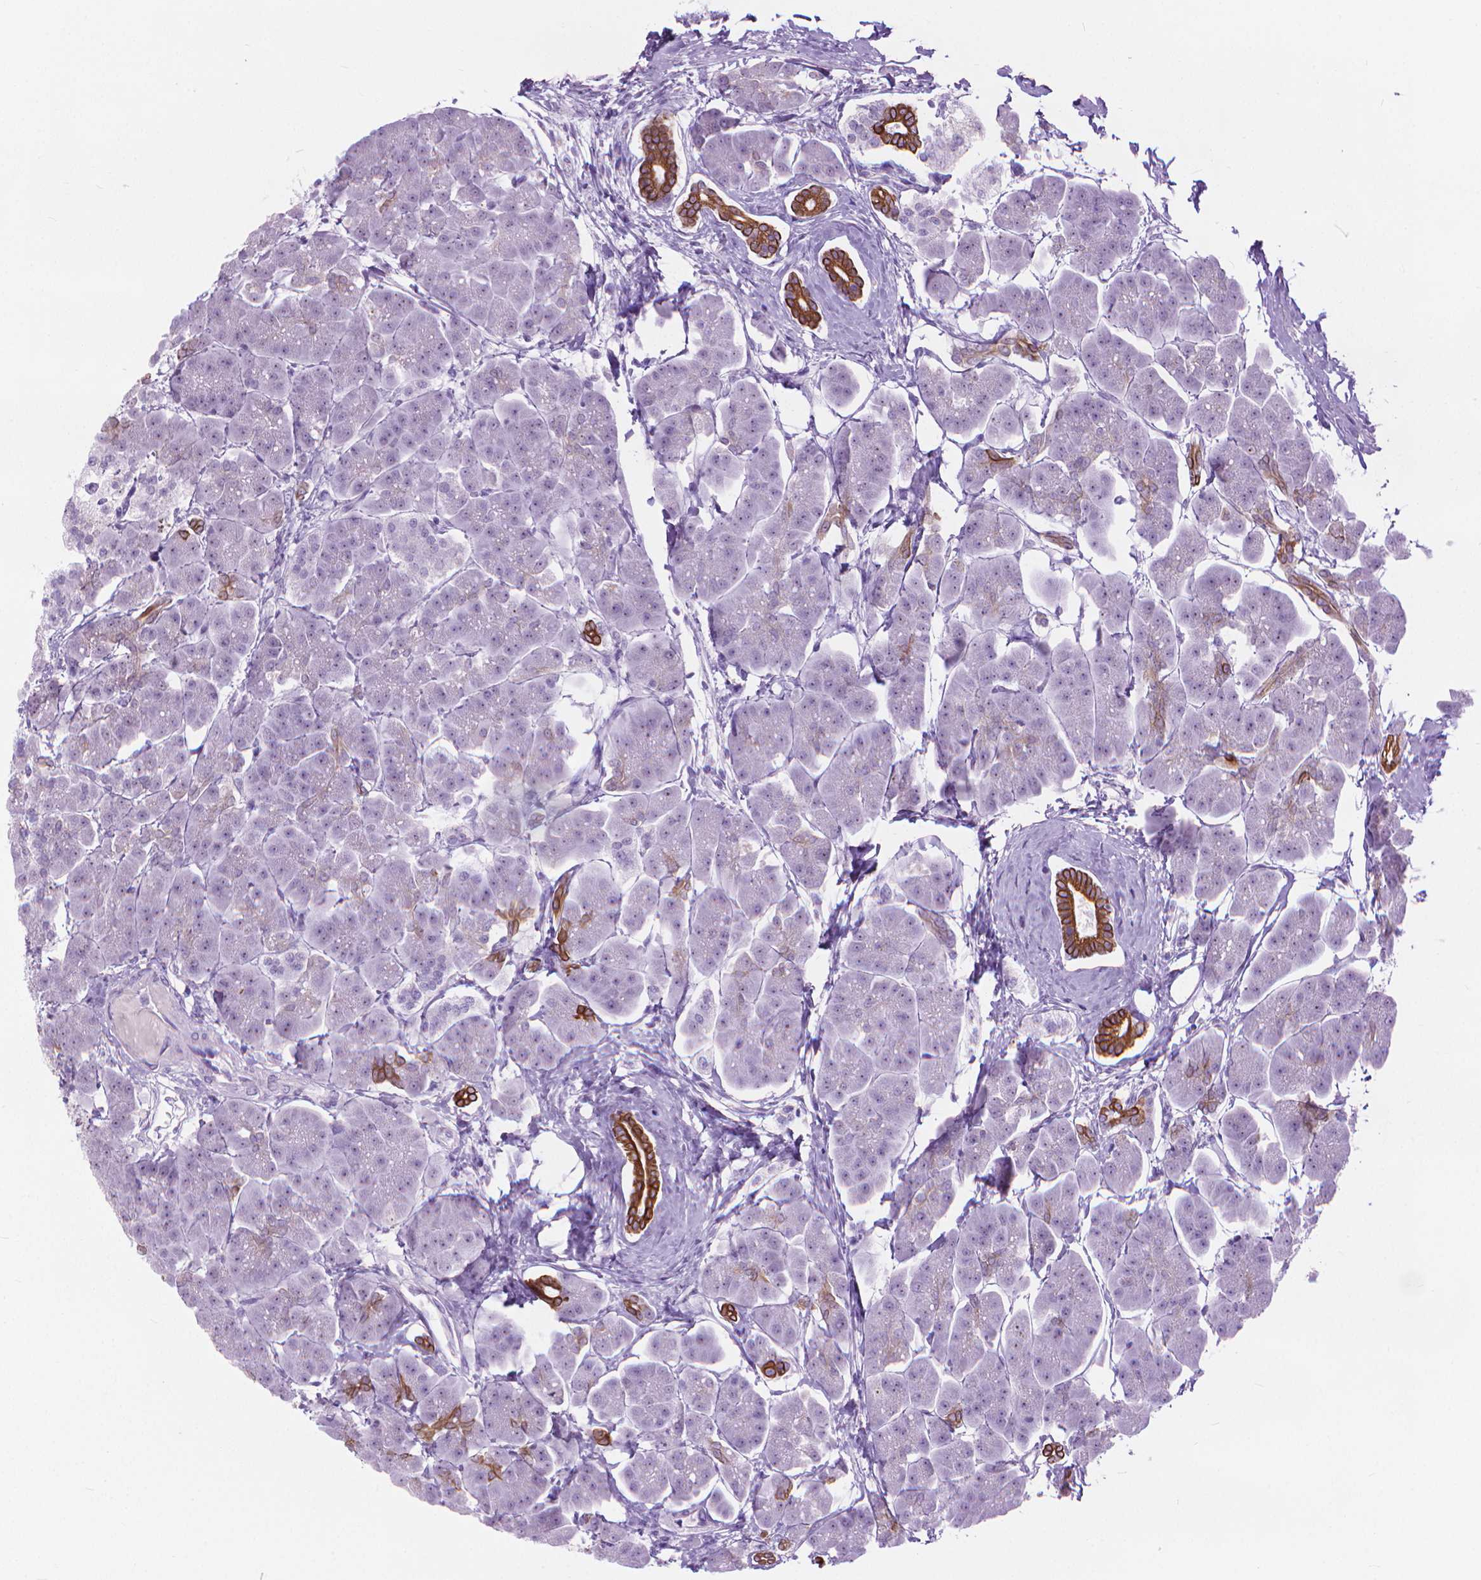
{"staining": {"intensity": "strong", "quantity": "<25%", "location": "cytoplasmic/membranous"}, "tissue": "pancreas", "cell_type": "Exocrine glandular cells", "image_type": "normal", "snomed": [{"axis": "morphology", "description": "Normal tissue, NOS"}, {"axis": "topography", "description": "Adipose tissue"}, {"axis": "topography", "description": "Pancreas"}, {"axis": "topography", "description": "Peripheral nerve tissue"}], "caption": "This image shows benign pancreas stained with immunohistochemistry to label a protein in brown. The cytoplasmic/membranous of exocrine glandular cells show strong positivity for the protein. Nuclei are counter-stained blue.", "gene": "HTR2B", "patient": {"sex": "female", "age": 58}}